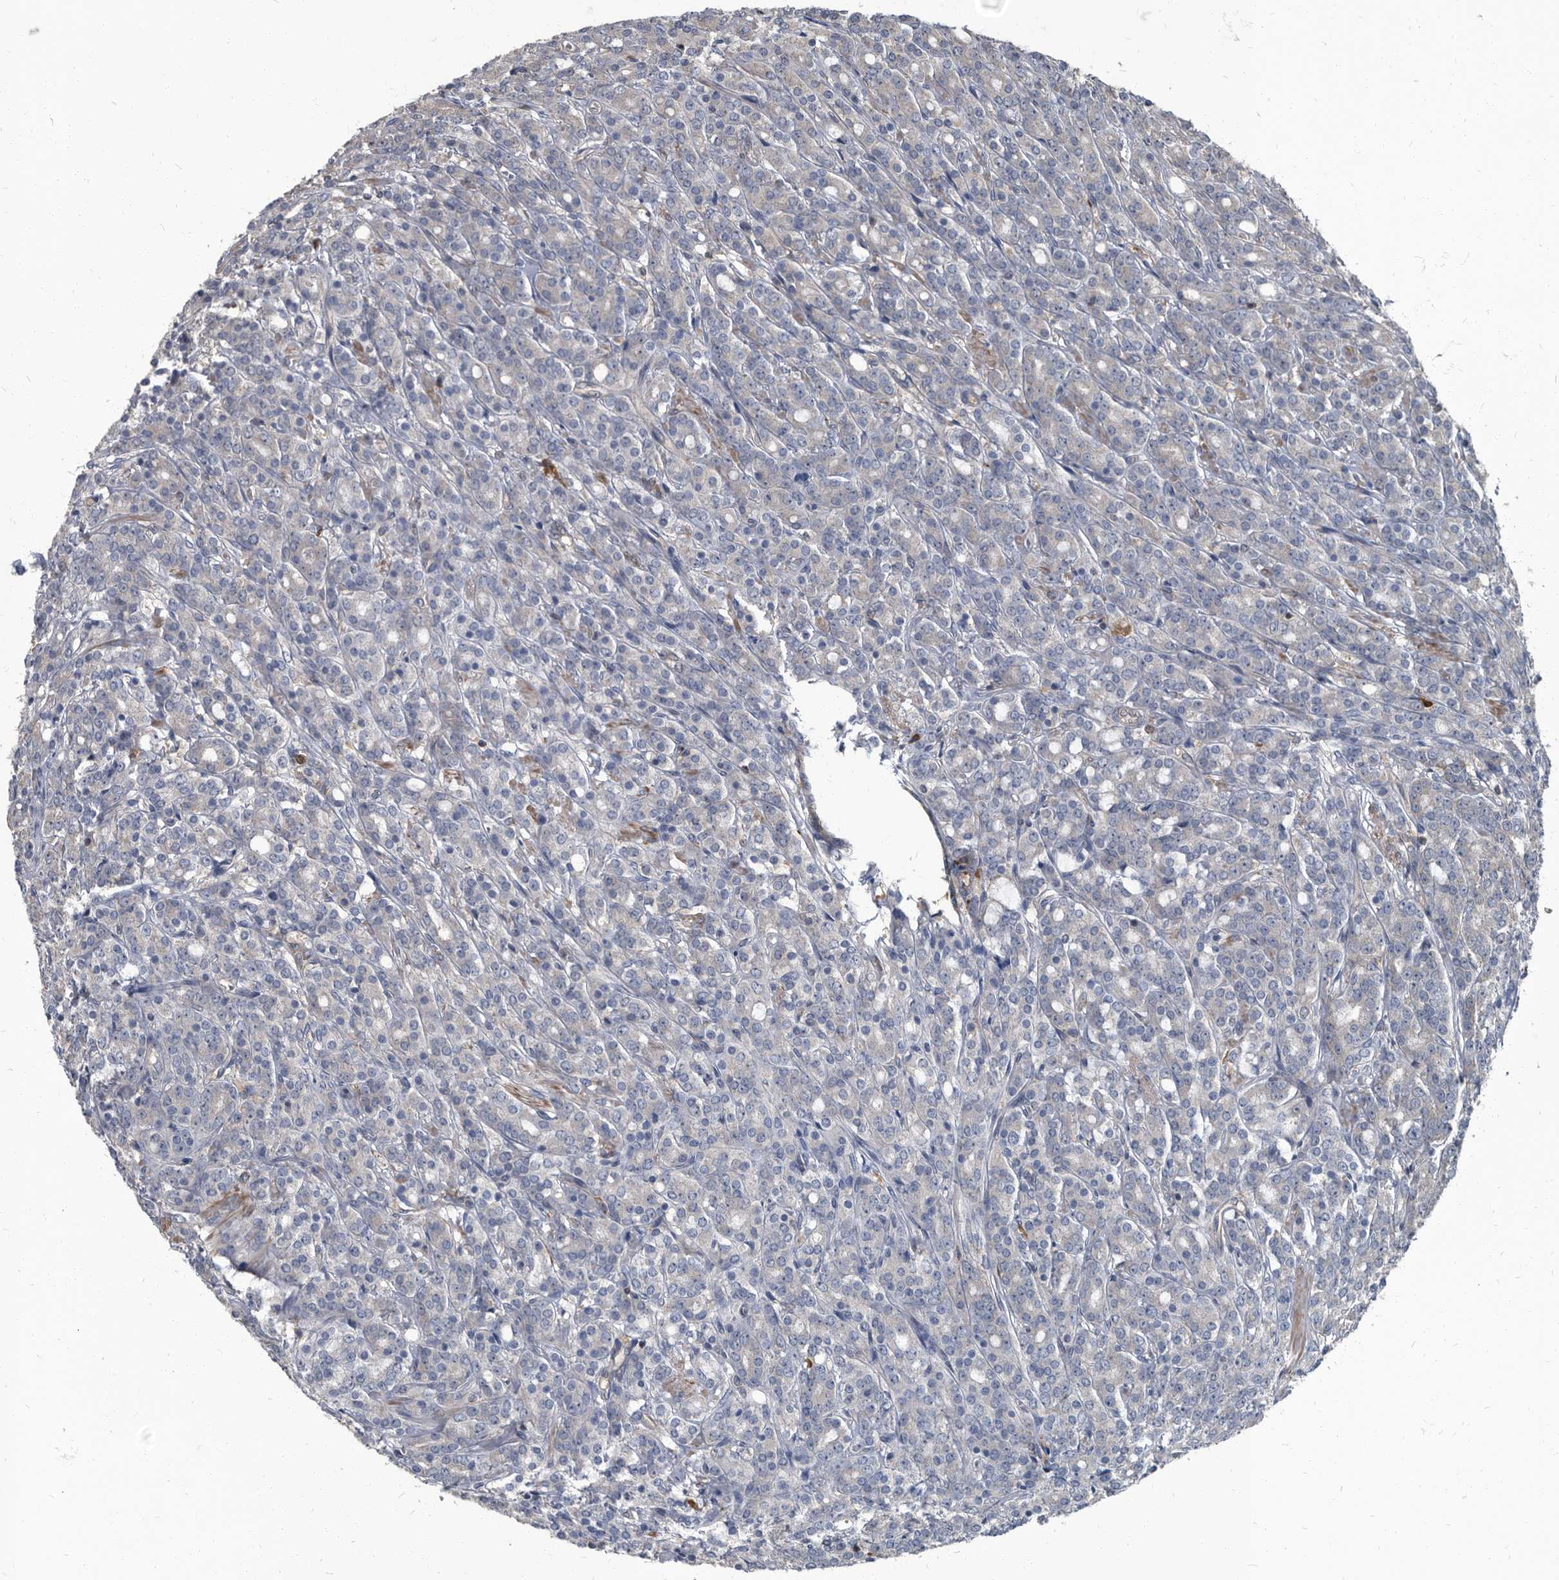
{"staining": {"intensity": "negative", "quantity": "none", "location": "none"}, "tissue": "prostate cancer", "cell_type": "Tumor cells", "image_type": "cancer", "snomed": [{"axis": "morphology", "description": "Adenocarcinoma, High grade"}, {"axis": "topography", "description": "Prostate"}], "caption": "Adenocarcinoma (high-grade) (prostate) was stained to show a protein in brown. There is no significant staining in tumor cells. The staining was performed using DAB (3,3'-diaminobenzidine) to visualize the protein expression in brown, while the nuclei were stained in blue with hematoxylin (Magnification: 20x).", "gene": "CDV3", "patient": {"sex": "male", "age": 62}}